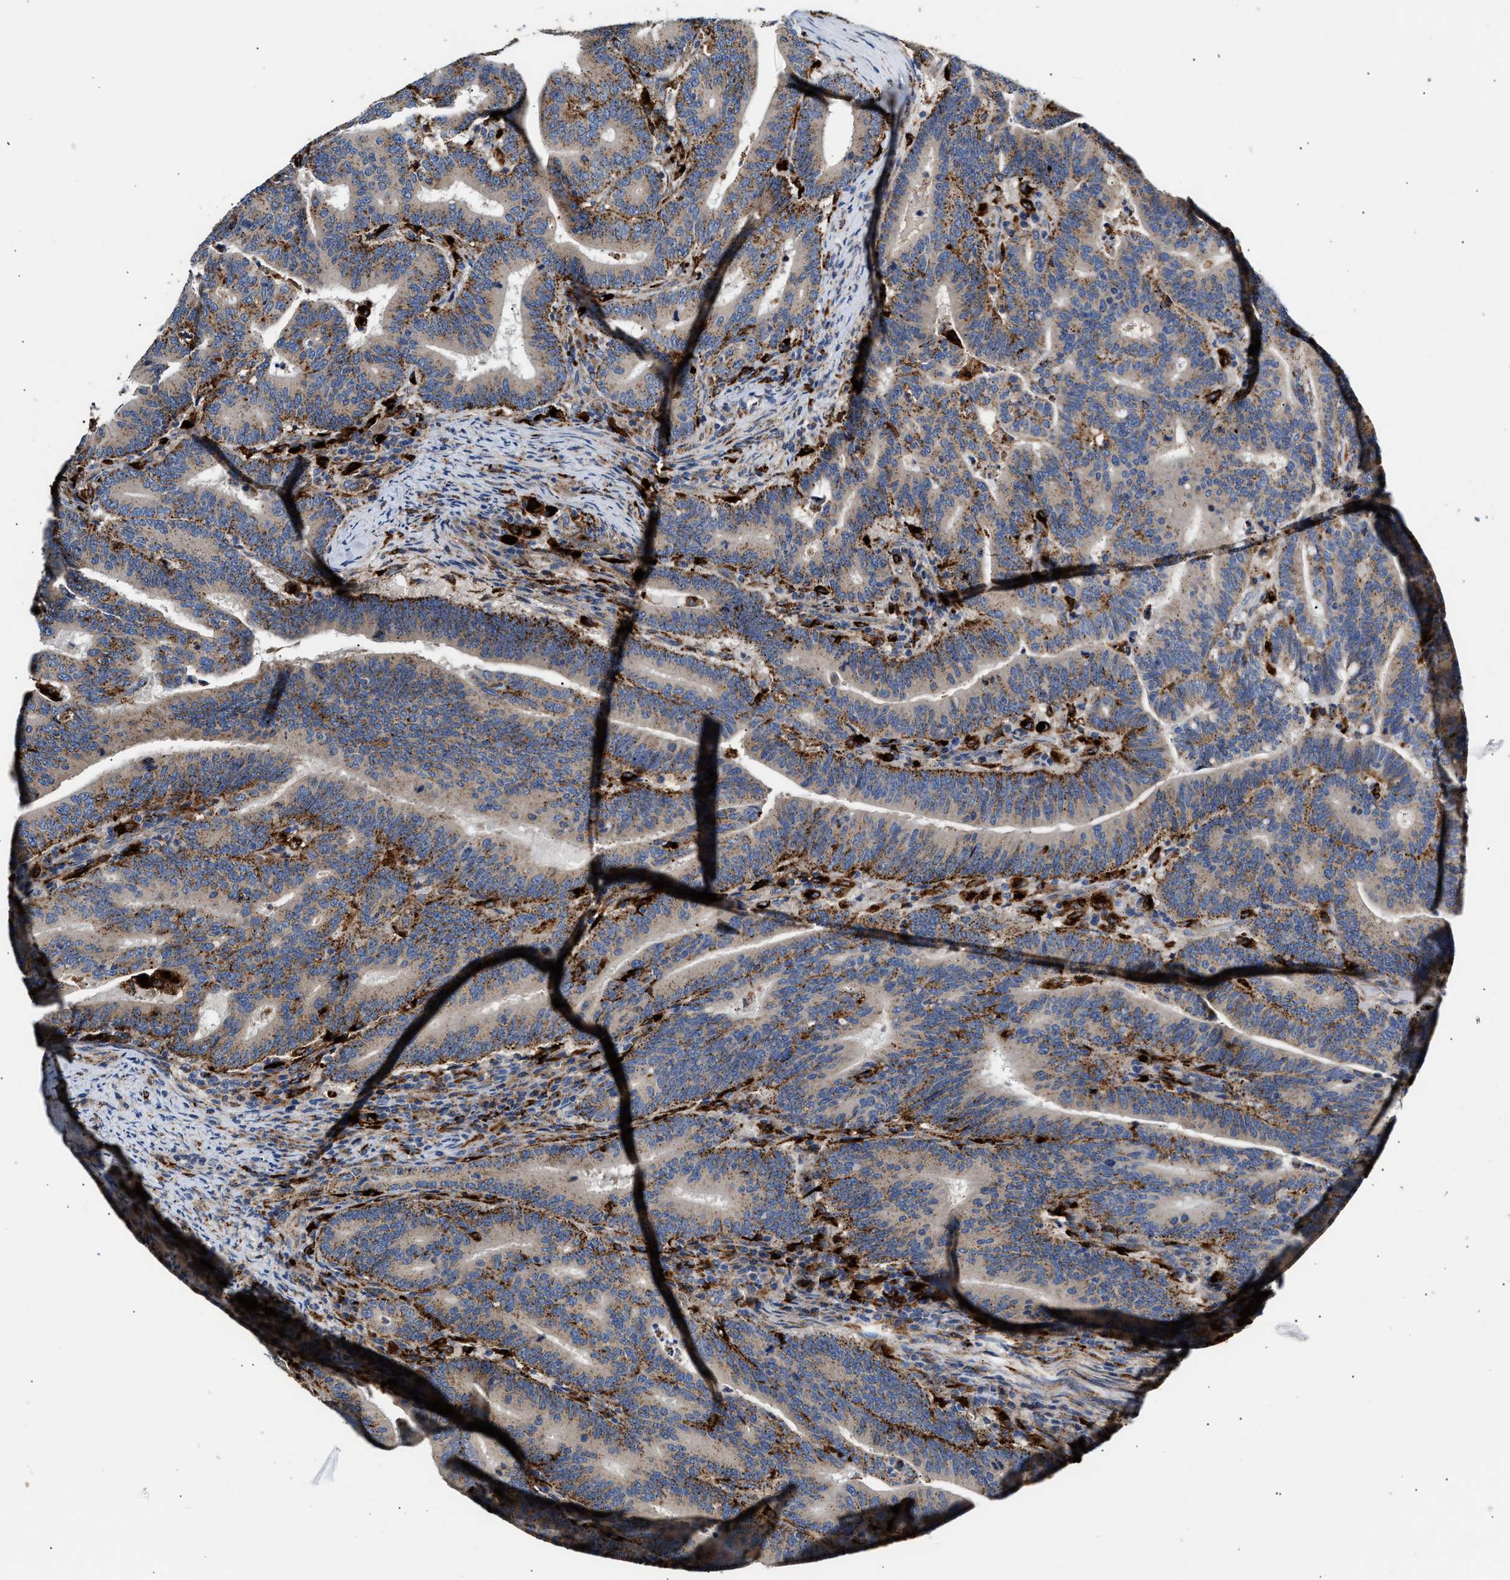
{"staining": {"intensity": "moderate", "quantity": ">75%", "location": "cytoplasmic/membranous"}, "tissue": "colorectal cancer", "cell_type": "Tumor cells", "image_type": "cancer", "snomed": [{"axis": "morphology", "description": "Adenocarcinoma, NOS"}, {"axis": "topography", "description": "Colon"}], "caption": "Tumor cells demonstrate moderate cytoplasmic/membranous expression in approximately >75% of cells in colorectal cancer.", "gene": "CCDC146", "patient": {"sex": "female", "age": 66}}